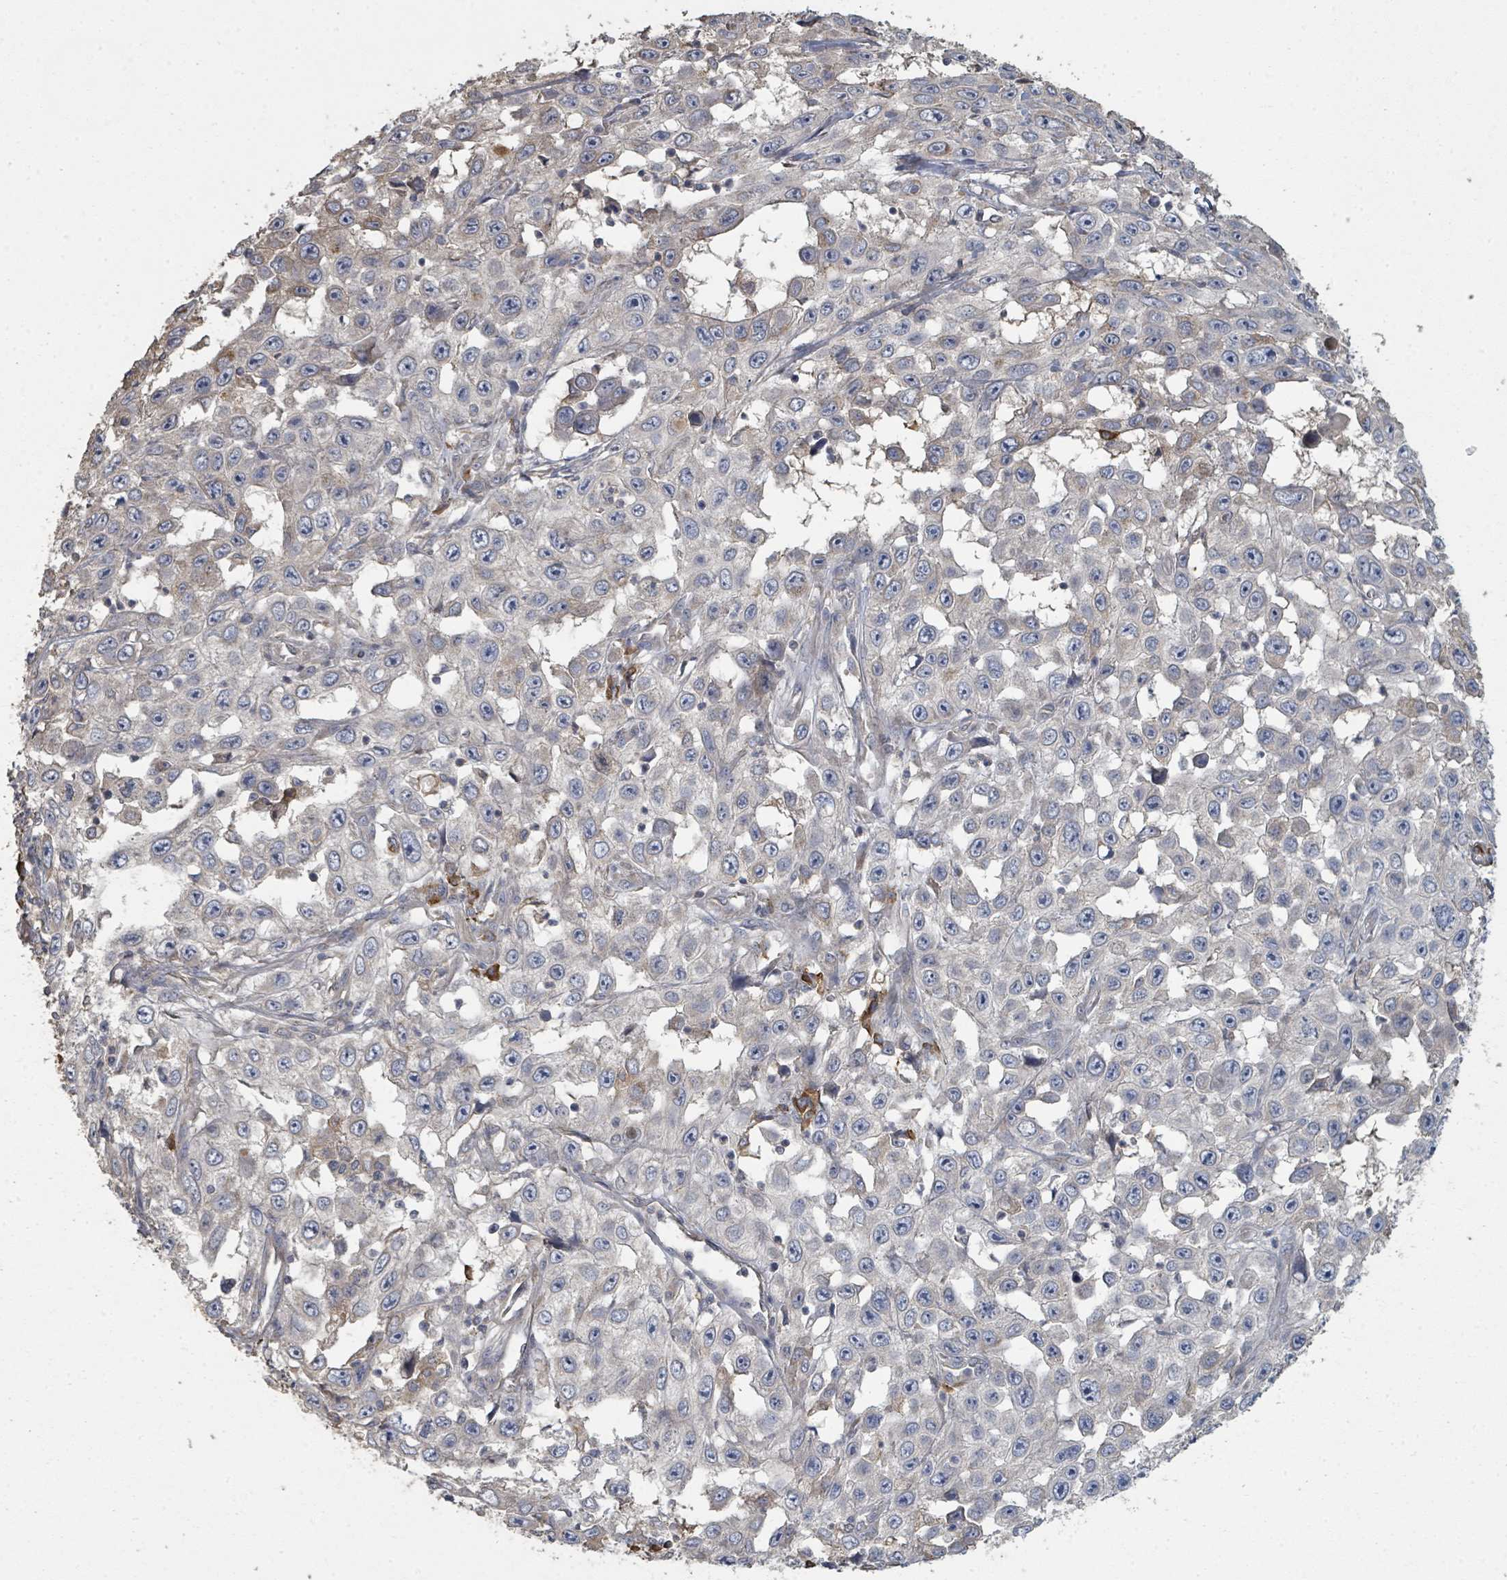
{"staining": {"intensity": "negative", "quantity": "none", "location": "none"}, "tissue": "skin cancer", "cell_type": "Tumor cells", "image_type": "cancer", "snomed": [{"axis": "morphology", "description": "Squamous cell carcinoma, NOS"}, {"axis": "topography", "description": "Skin"}], "caption": "Skin squamous cell carcinoma stained for a protein using IHC reveals no positivity tumor cells.", "gene": "WDFY1", "patient": {"sex": "male", "age": 82}}